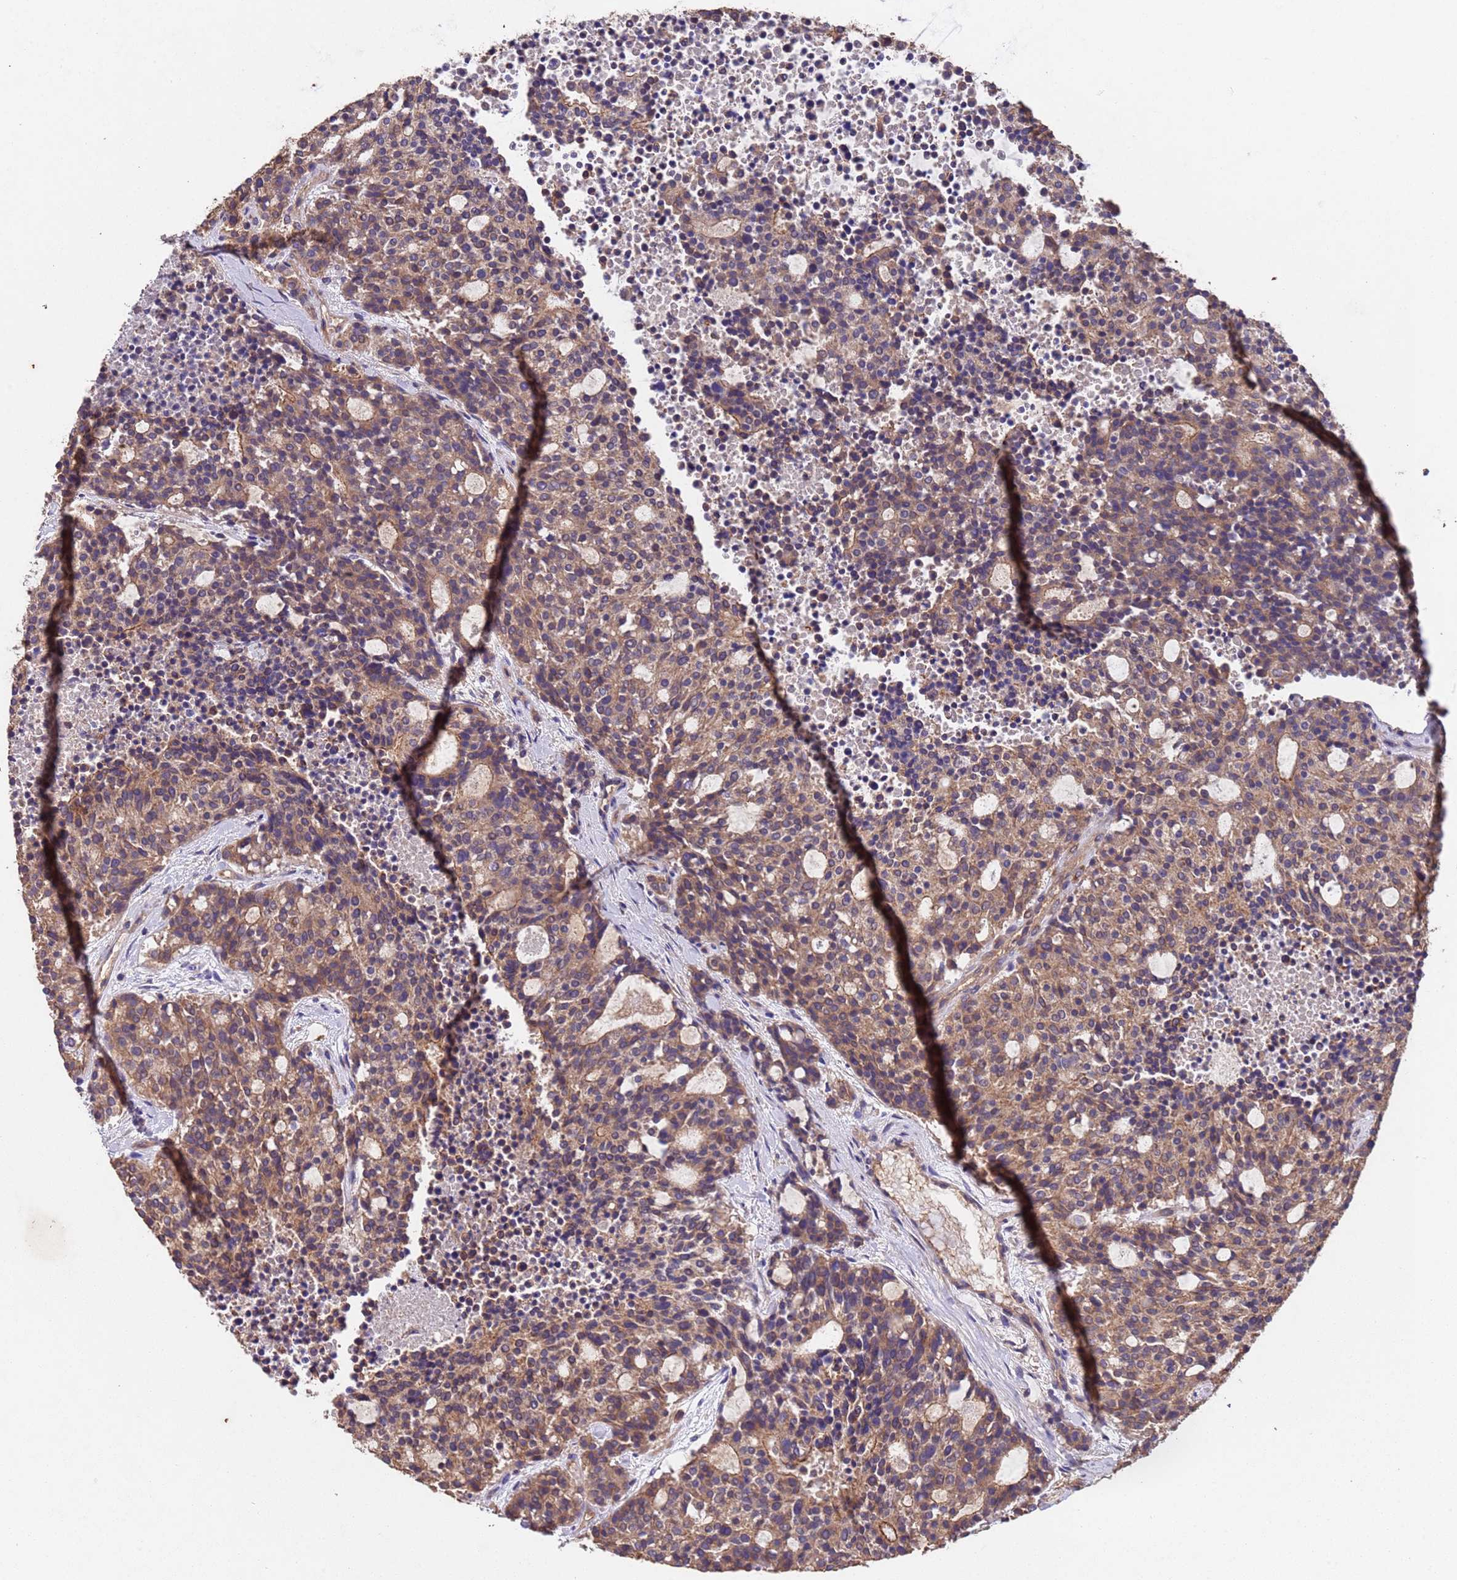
{"staining": {"intensity": "moderate", "quantity": ">75%", "location": "cytoplasmic/membranous"}, "tissue": "carcinoid", "cell_type": "Tumor cells", "image_type": "cancer", "snomed": [{"axis": "morphology", "description": "Carcinoid, malignant, NOS"}, {"axis": "topography", "description": "Pancreas"}], "caption": "Approximately >75% of tumor cells in human carcinoid exhibit moderate cytoplasmic/membranous protein positivity as visualized by brown immunohistochemical staining.", "gene": "MTX3", "patient": {"sex": "female", "age": 54}}